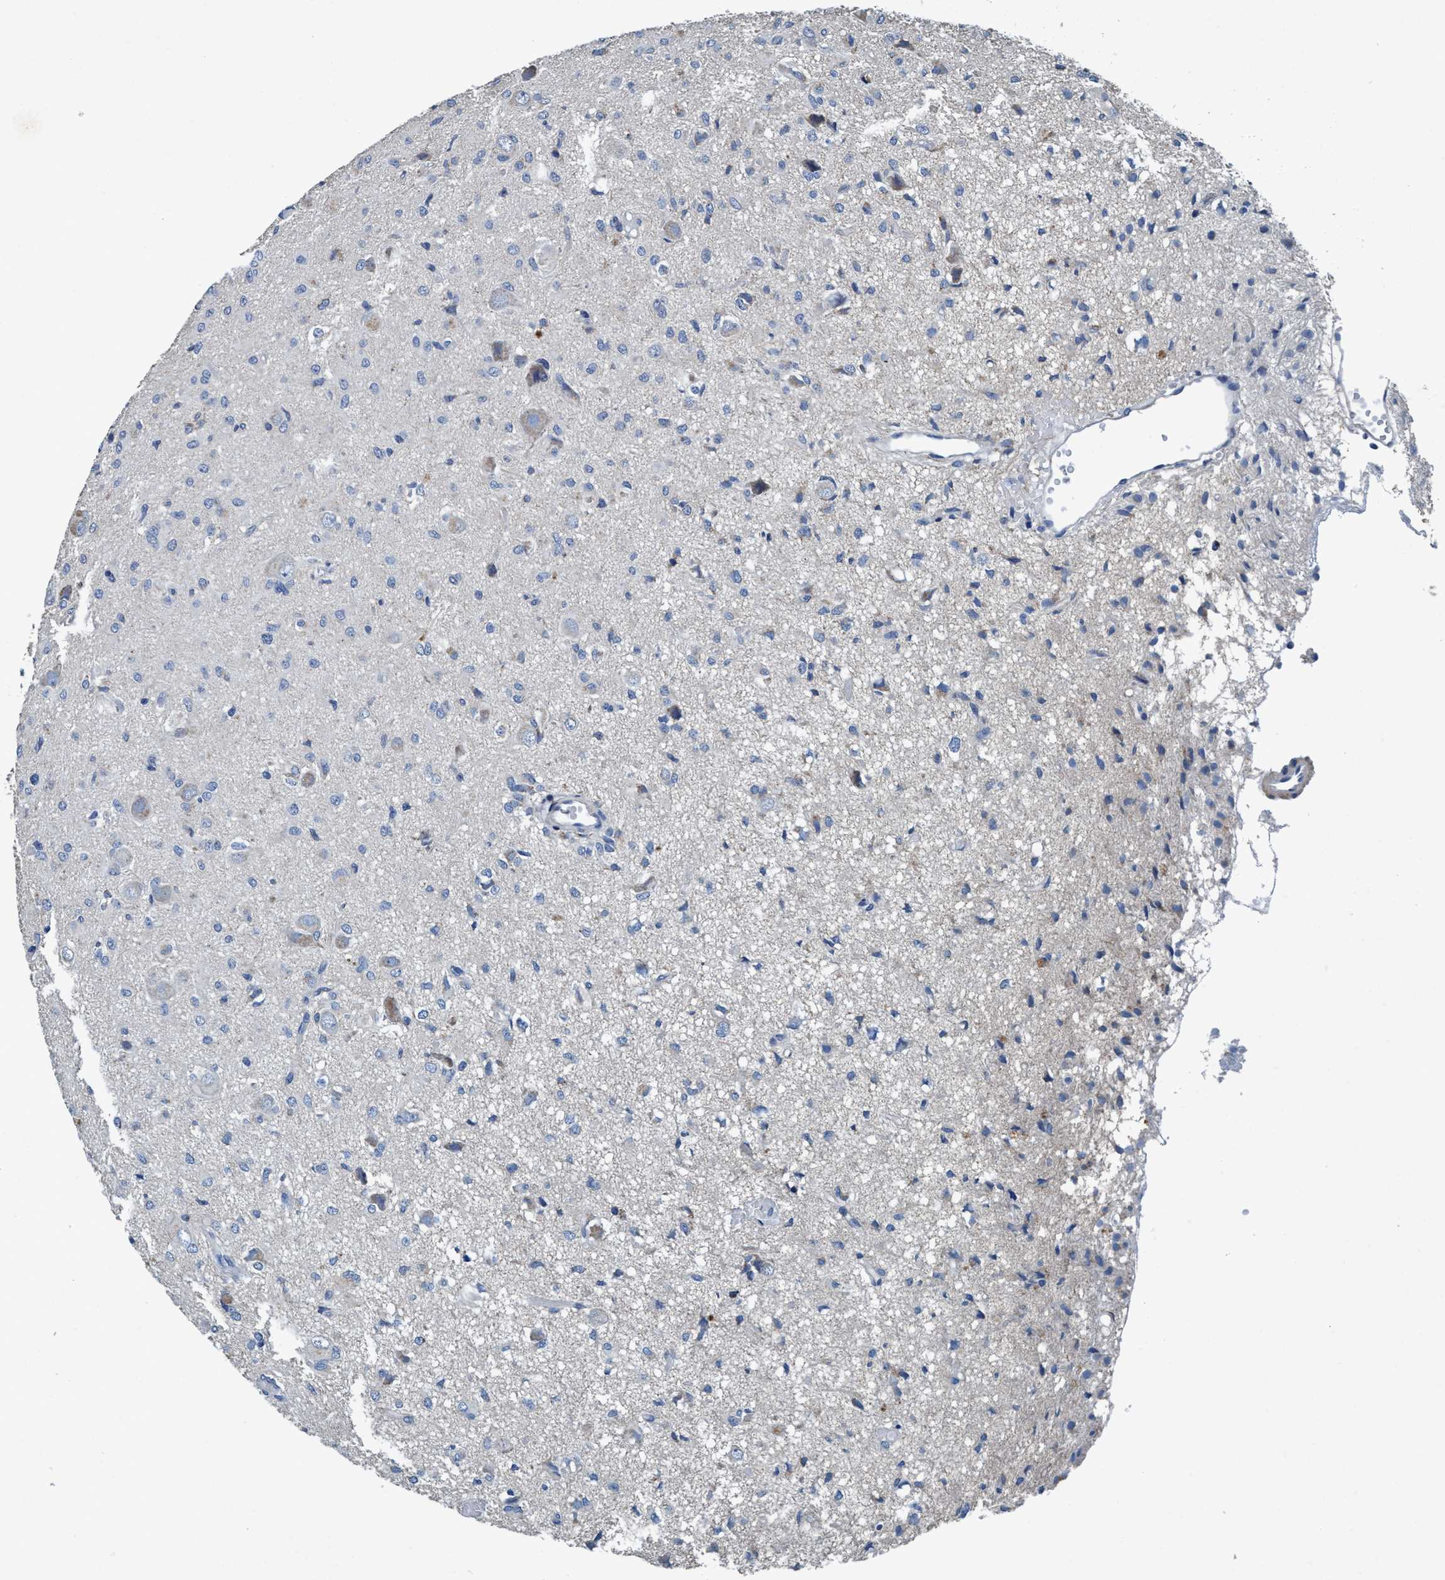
{"staining": {"intensity": "negative", "quantity": "none", "location": "none"}, "tissue": "glioma", "cell_type": "Tumor cells", "image_type": "cancer", "snomed": [{"axis": "morphology", "description": "Glioma, malignant, High grade"}, {"axis": "topography", "description": "Brain"}], "caption": "This micrograph is of malignant glioma (high-grade) stained with immunohistochemistry to label a protein in brown with the nuclei are counter-stained blue. There is no positivity in tumor cells.", "gene": "ANKFN1", "patient": {"sex": "female", "age": 59}}